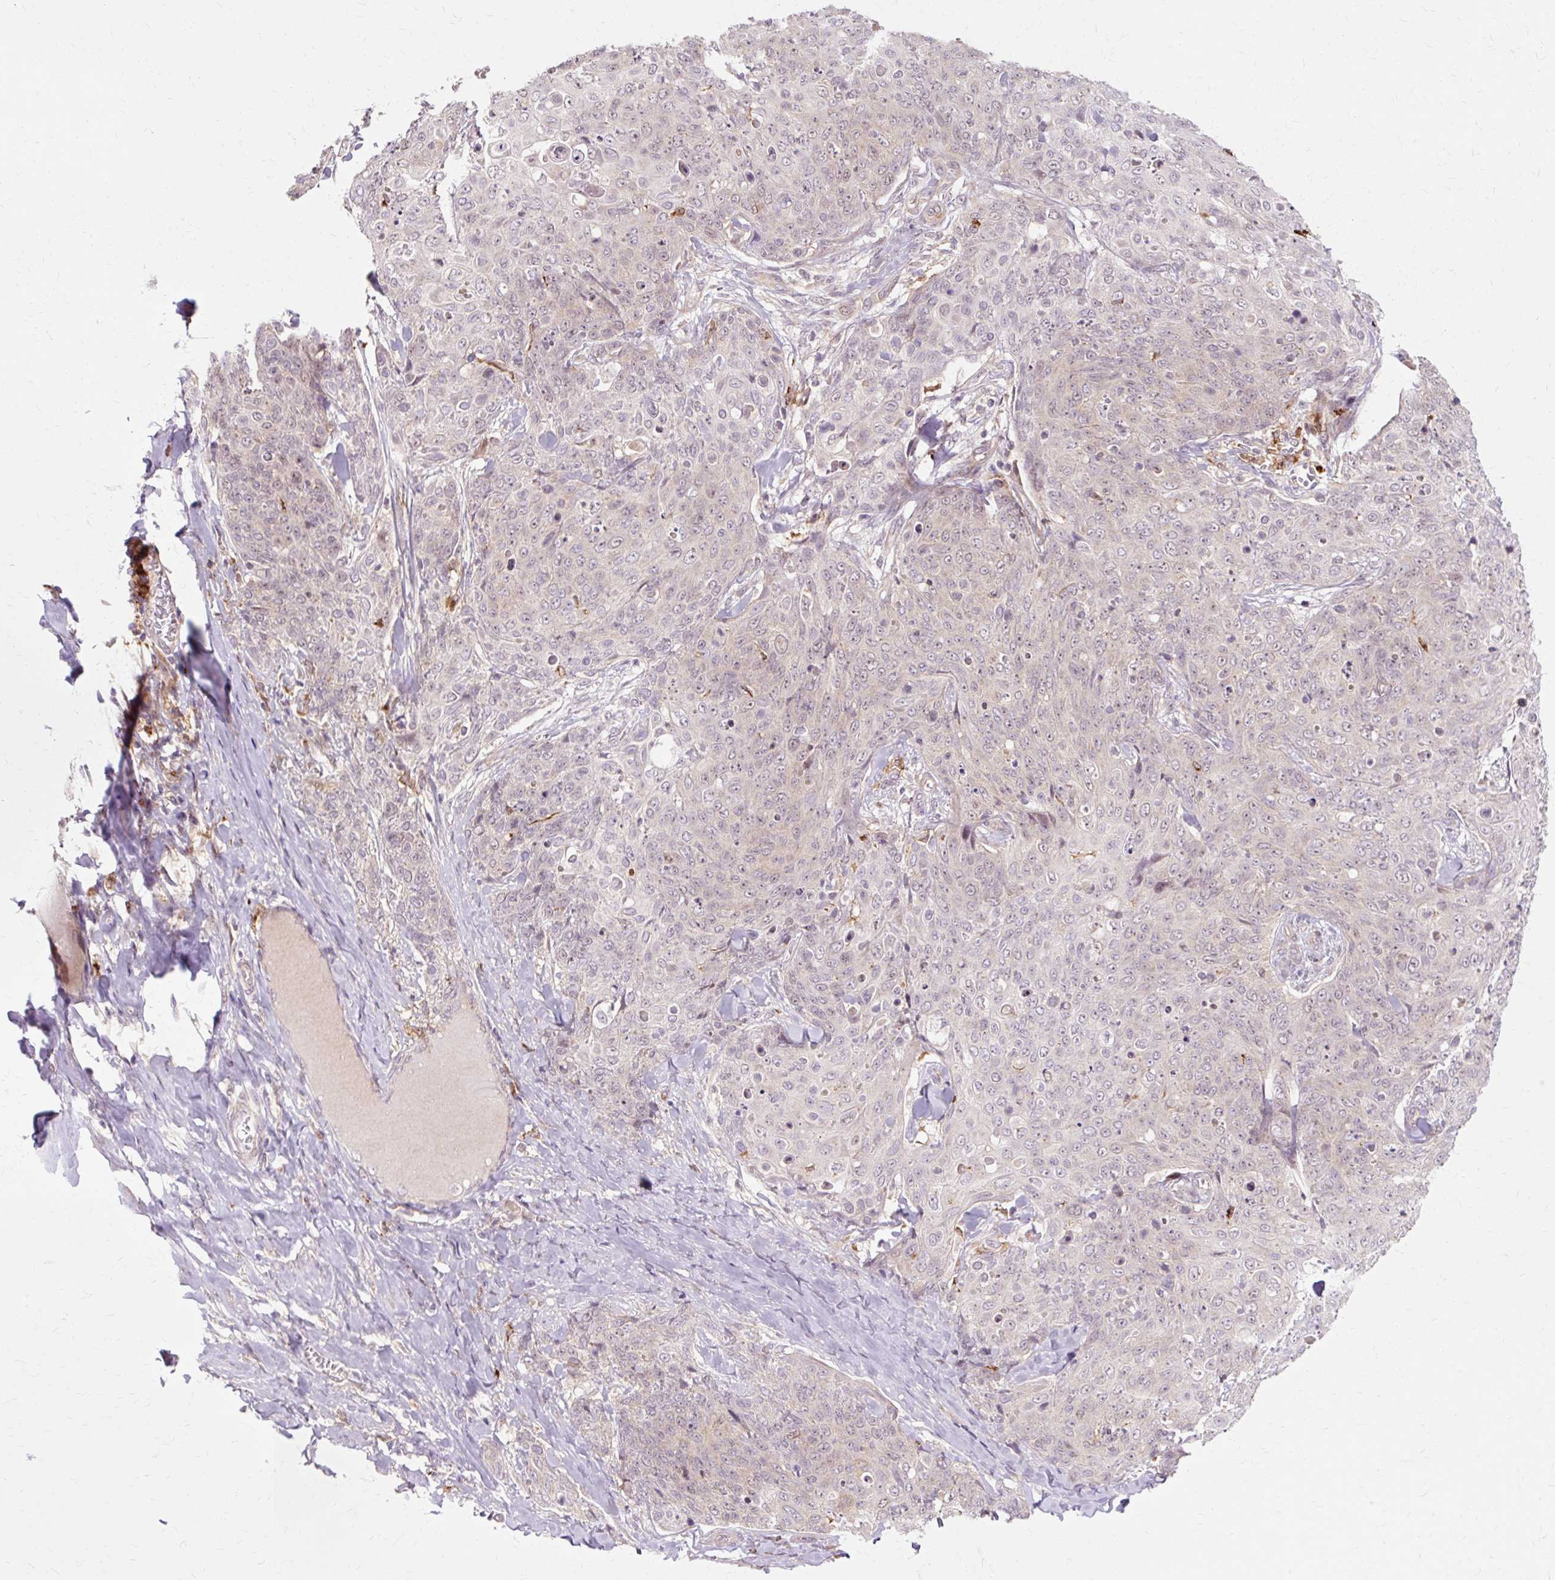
{"staining": {"intensity": "negative", "quantity": "none", "location": "none"}, "tissue": "skin cancer", "cell_type": "Tumor cells", "image_type": "cancer", "snomed": [{"axis": "morphology", "description": "Squamous cell carcinoma, NOS"}, {"axis": "topography", "description": "Skin"}, {"axis": "topography", "description": "Vulva"}], "caption": "The immunohistochemistry histopathology image has no significant staining in tumor cells of squamous cell carcinoma (skin) tissue.", "gene": "GEMIN2", "patient": {"sex": "female", "age": 85}}